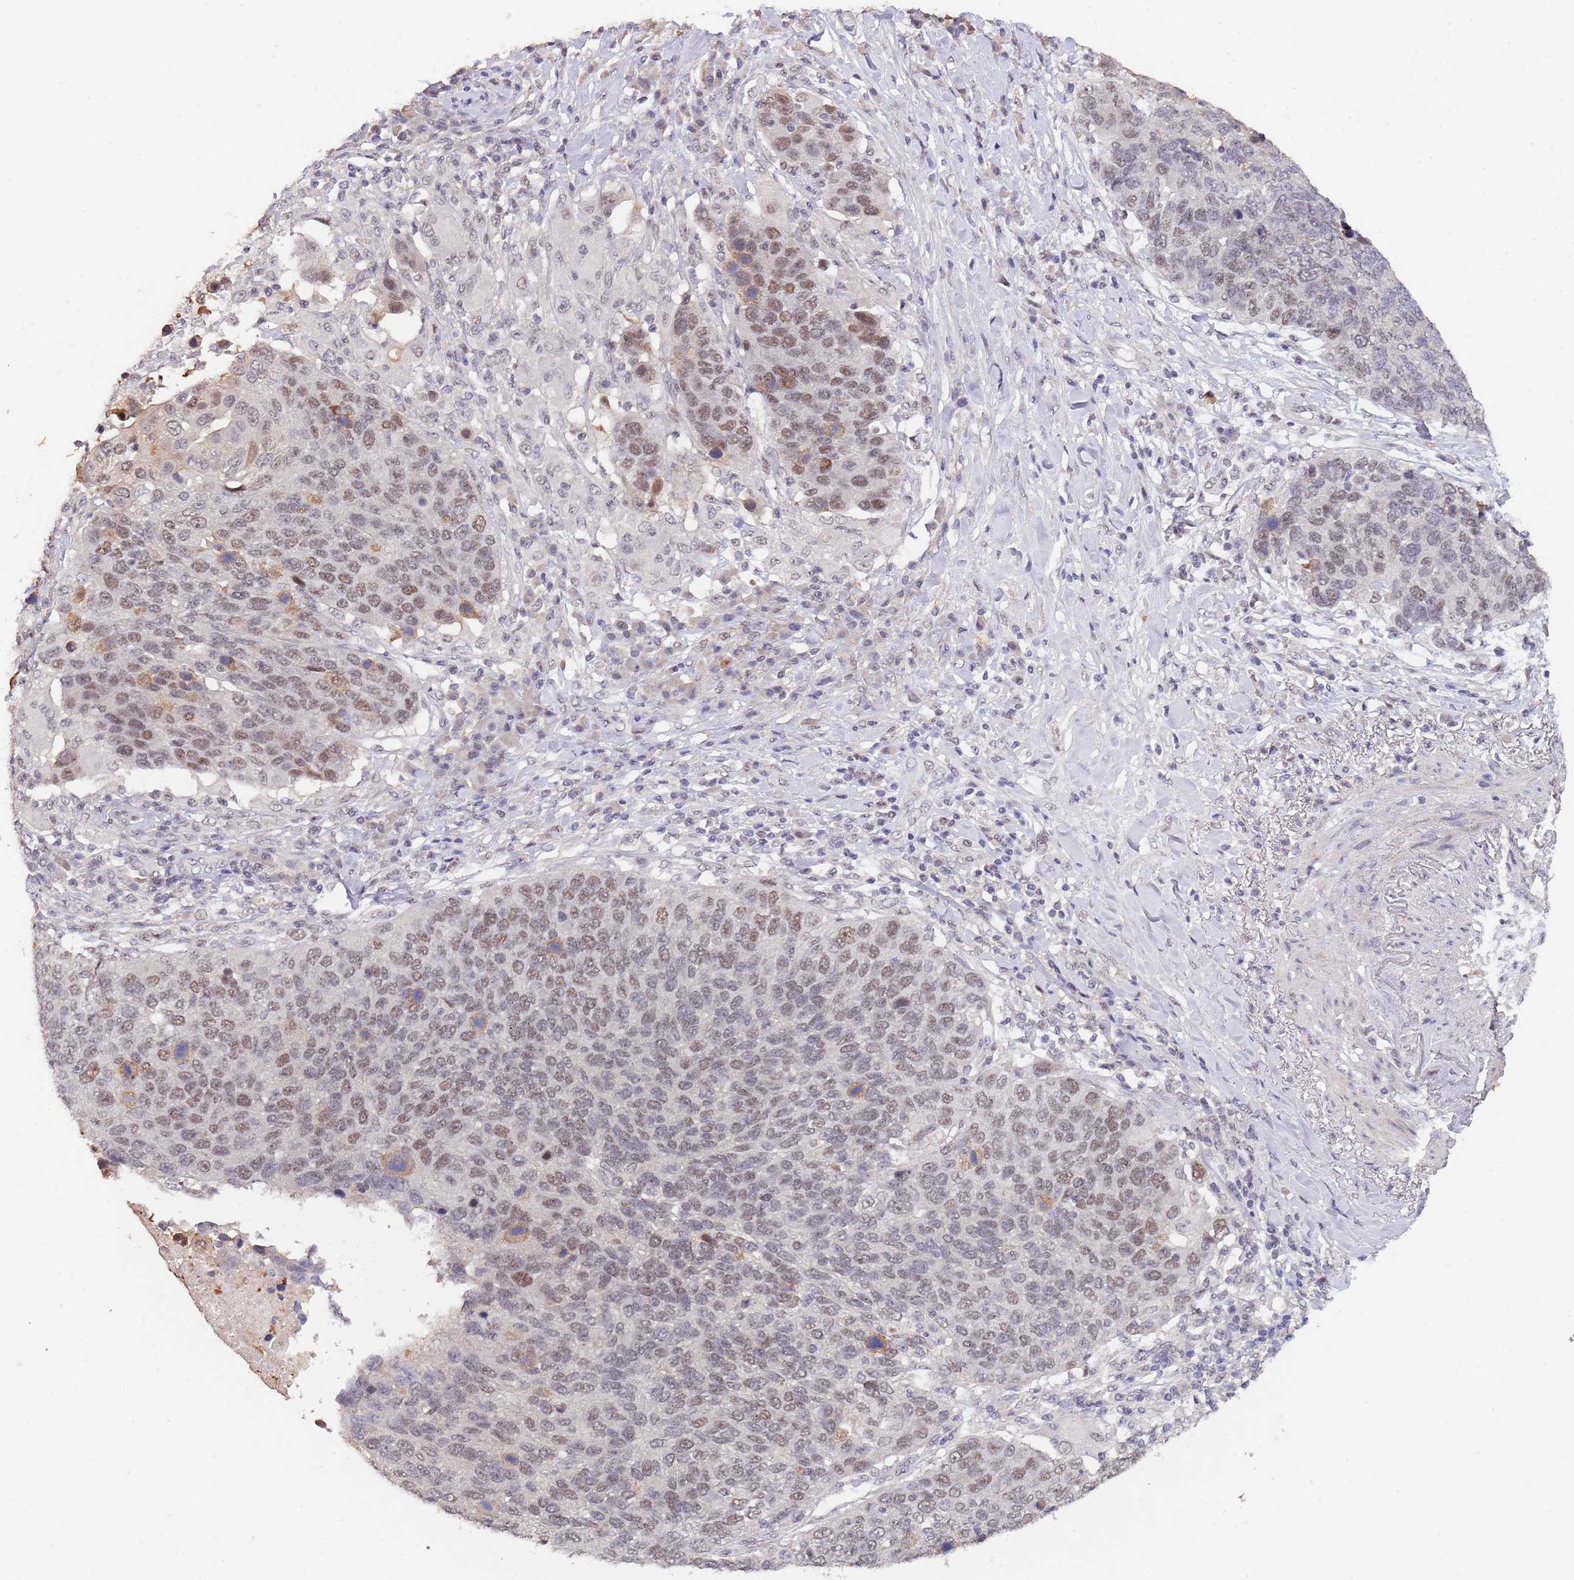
{"staining": {"intensity": "moderate", "quantity": ">75%", "location": "nuclear"}, "tissue": "lung cancer", "cell_type": "Tumor cells", "image_type": "cancer", "snomed": [{"axis": "morphology", "description": "Normal tissue, NOS"}, {"axis": "morphology", "description": "Squamous cell carcinoma, NOS"}, {"axis": "topography", "description": "Lymph node"}, {"axis": "topography", "description": "Lung"}], "caption": "Lung cancer (squamous cell carcinoma) stained with immunohistochemistry (IHC) shows moderate nuclear staining in about >75% of tumor cells.", "gene": "CIZ1", "patient": {"sex": "male", "age": 66}}